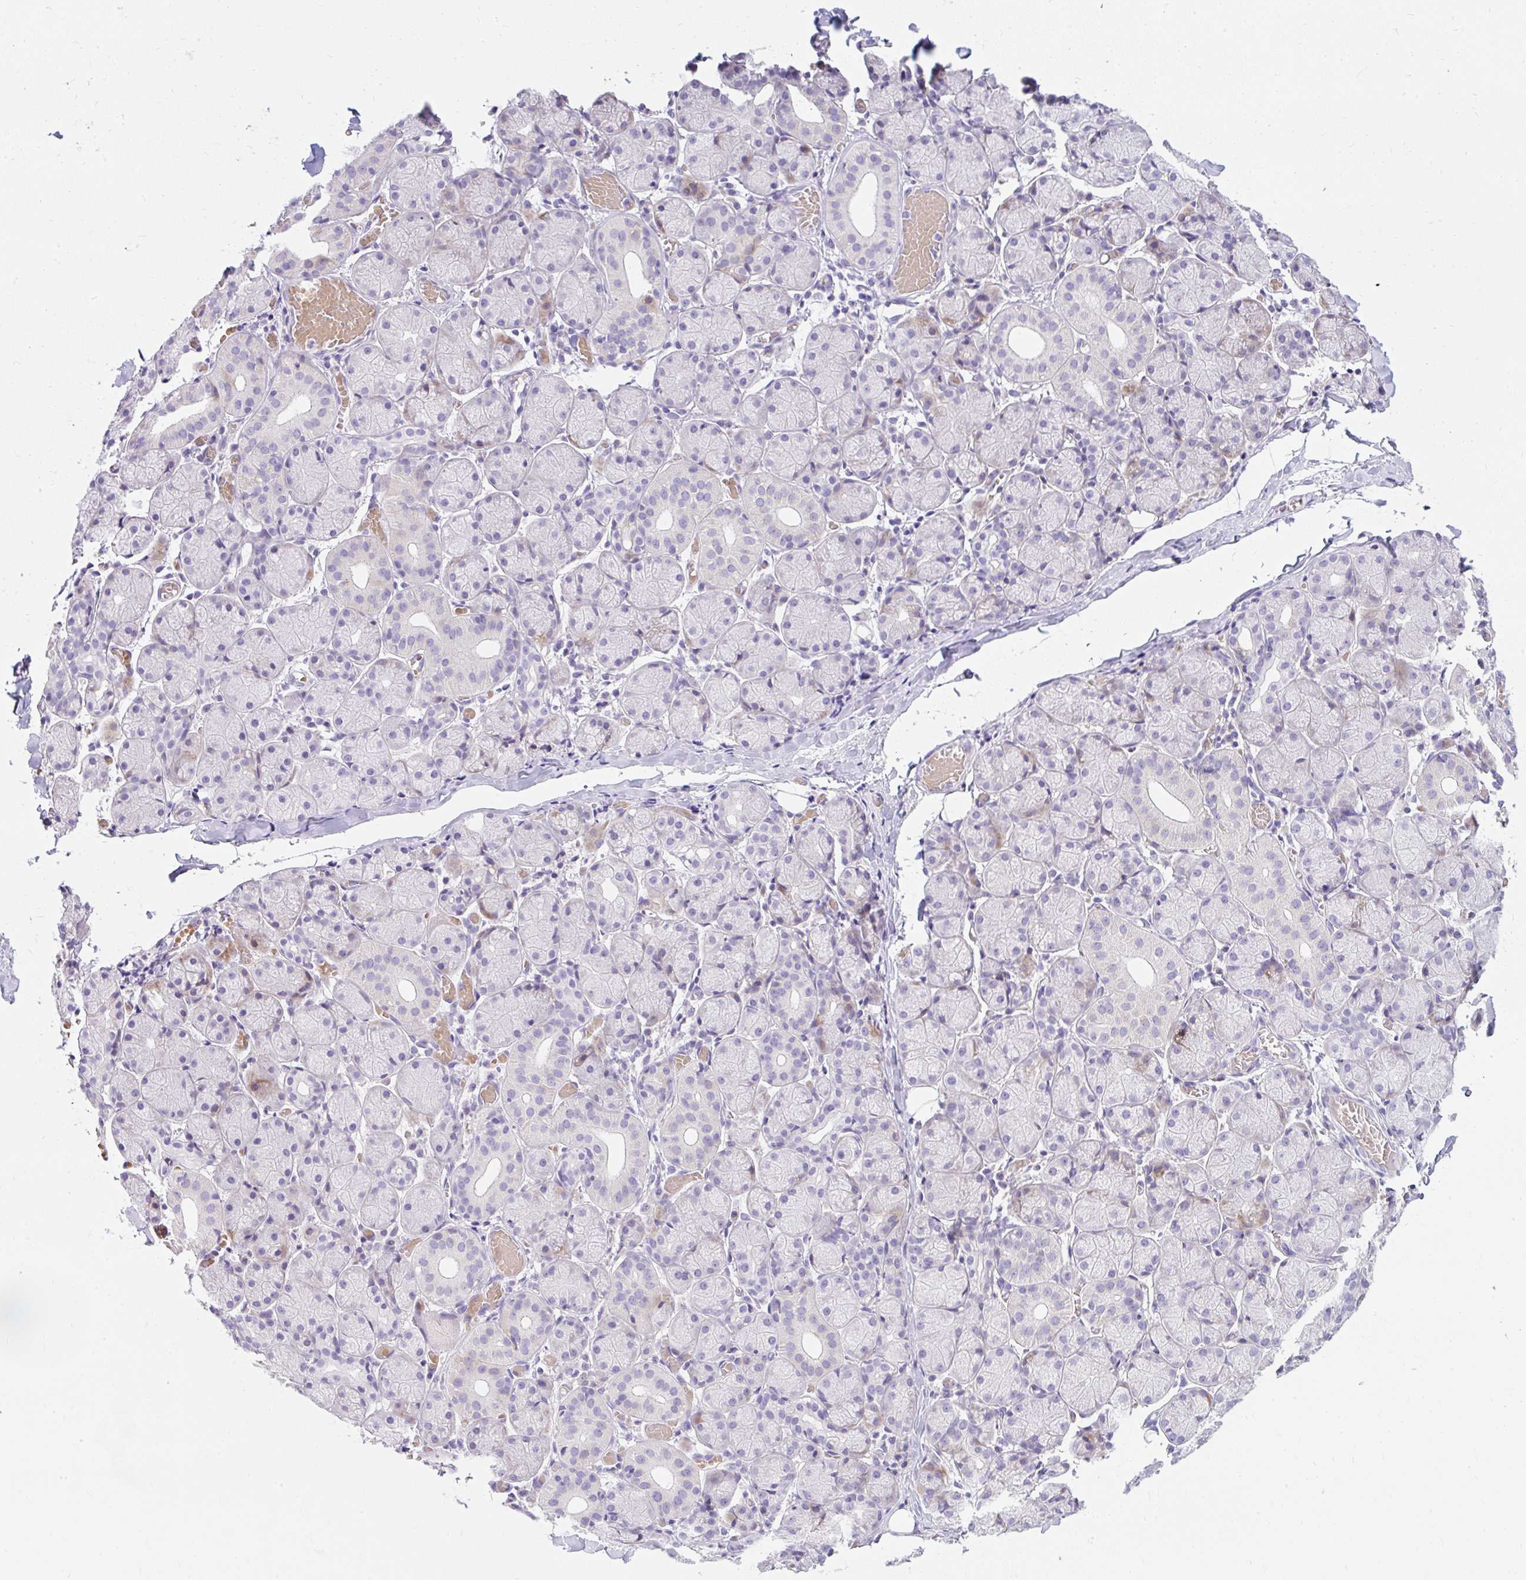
{"staining": {"intensity": "moderate", "quantity": "<25%", "location": "cytoplasmic/membranous"}, "tissue": "salivary gland", "cell_type": "Glandular cells", "image_type": "normal", "snomed": [{"axis": "morphology", "description": "Normal tissue, NOS"}, {"axis": "topography", "description": "Salivary gland"}], "caption": "Moderate cytoplasmic/membranous protein positivity is seen in about <25% of glandular cells in salivary gland. (Stains: DAB in brown, nuclei in blue, Microscopy: brightfield microscopy at high magnification).", "gene": "DTX4", "patient": {"sex": "female", "age": 24}}